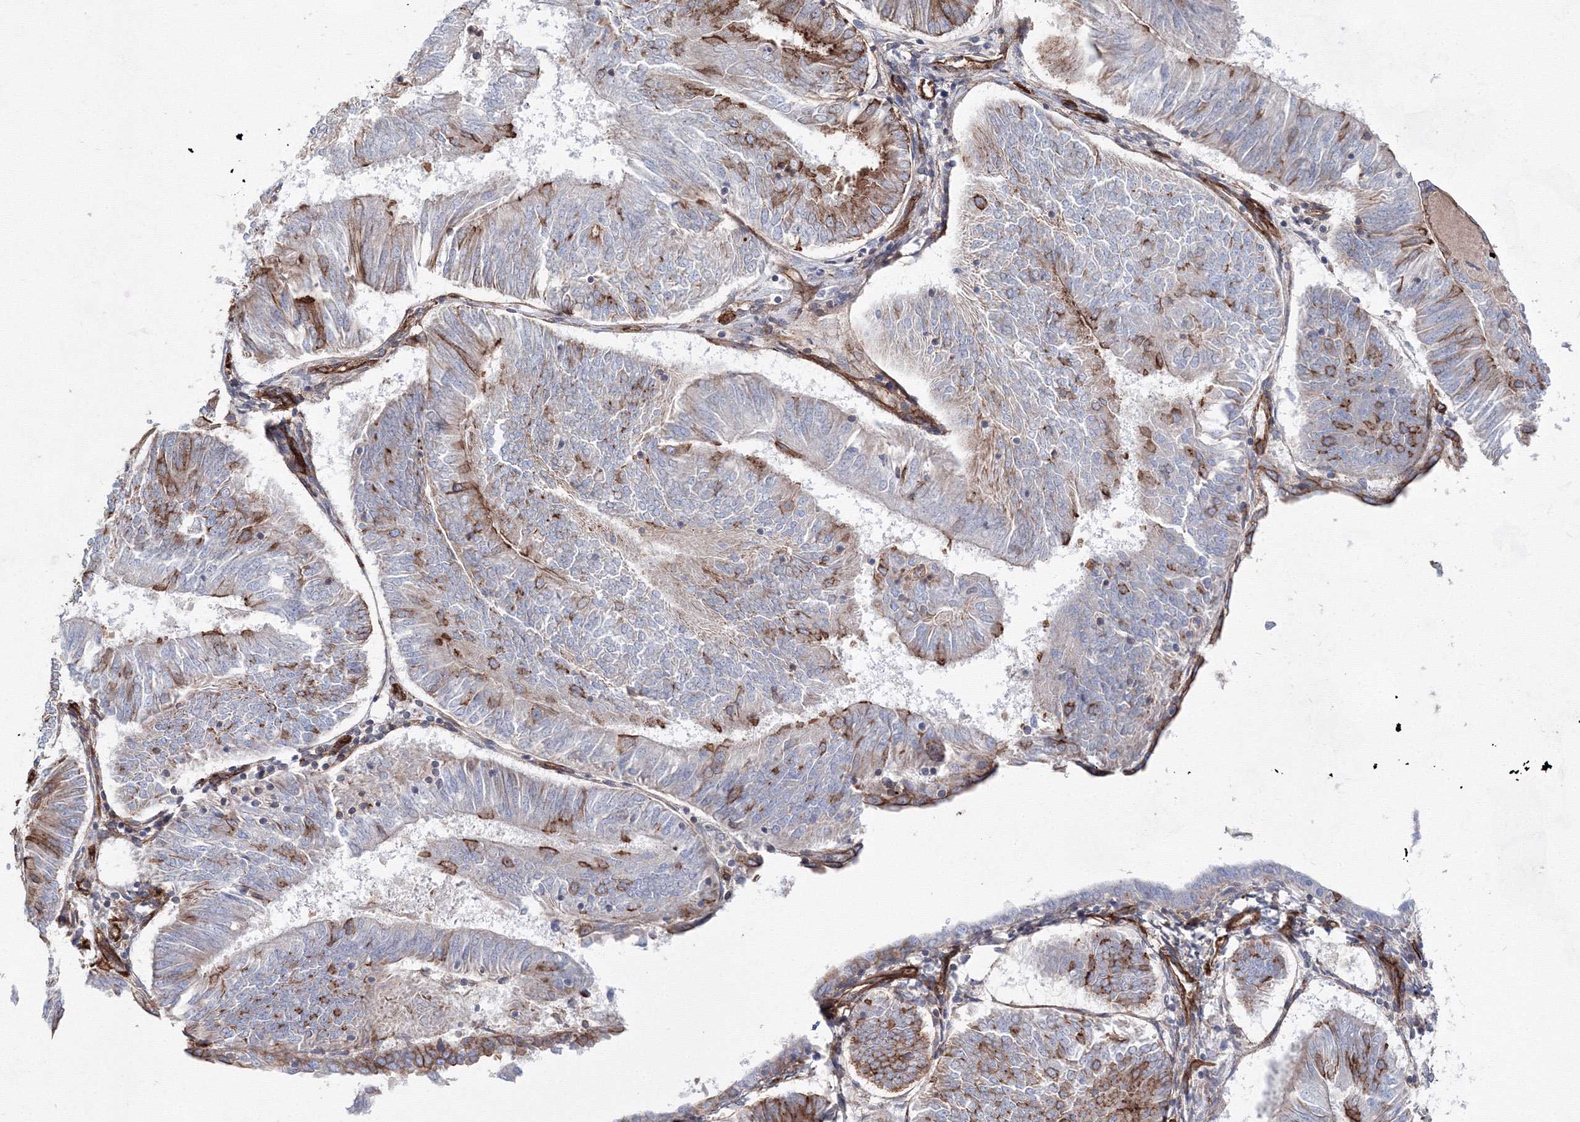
{"staining": {"intensity": "moderate", "quantity": "<25%", "location": "cytoplasmic/membranous"}, "tissue": "endometrial cancer", "cell_type": "Tumor cells", "image_type": "cancer", "snomed": [{"axis": "morphology", "description": "Adenocarcinoma, NOS"}, {"axis": "topography", "description": "Endometrium"}], "caption": "An immunohistochemistry (IHC) micrograph of tumor tissue is shown. Protein staining in brown labels moderate cytoplasmic/membranous positivity in endometrial adenocarcinoma within tumor cells.", "gene": "ANKRD37", "patient": {"sex": "female", "age": 58}}